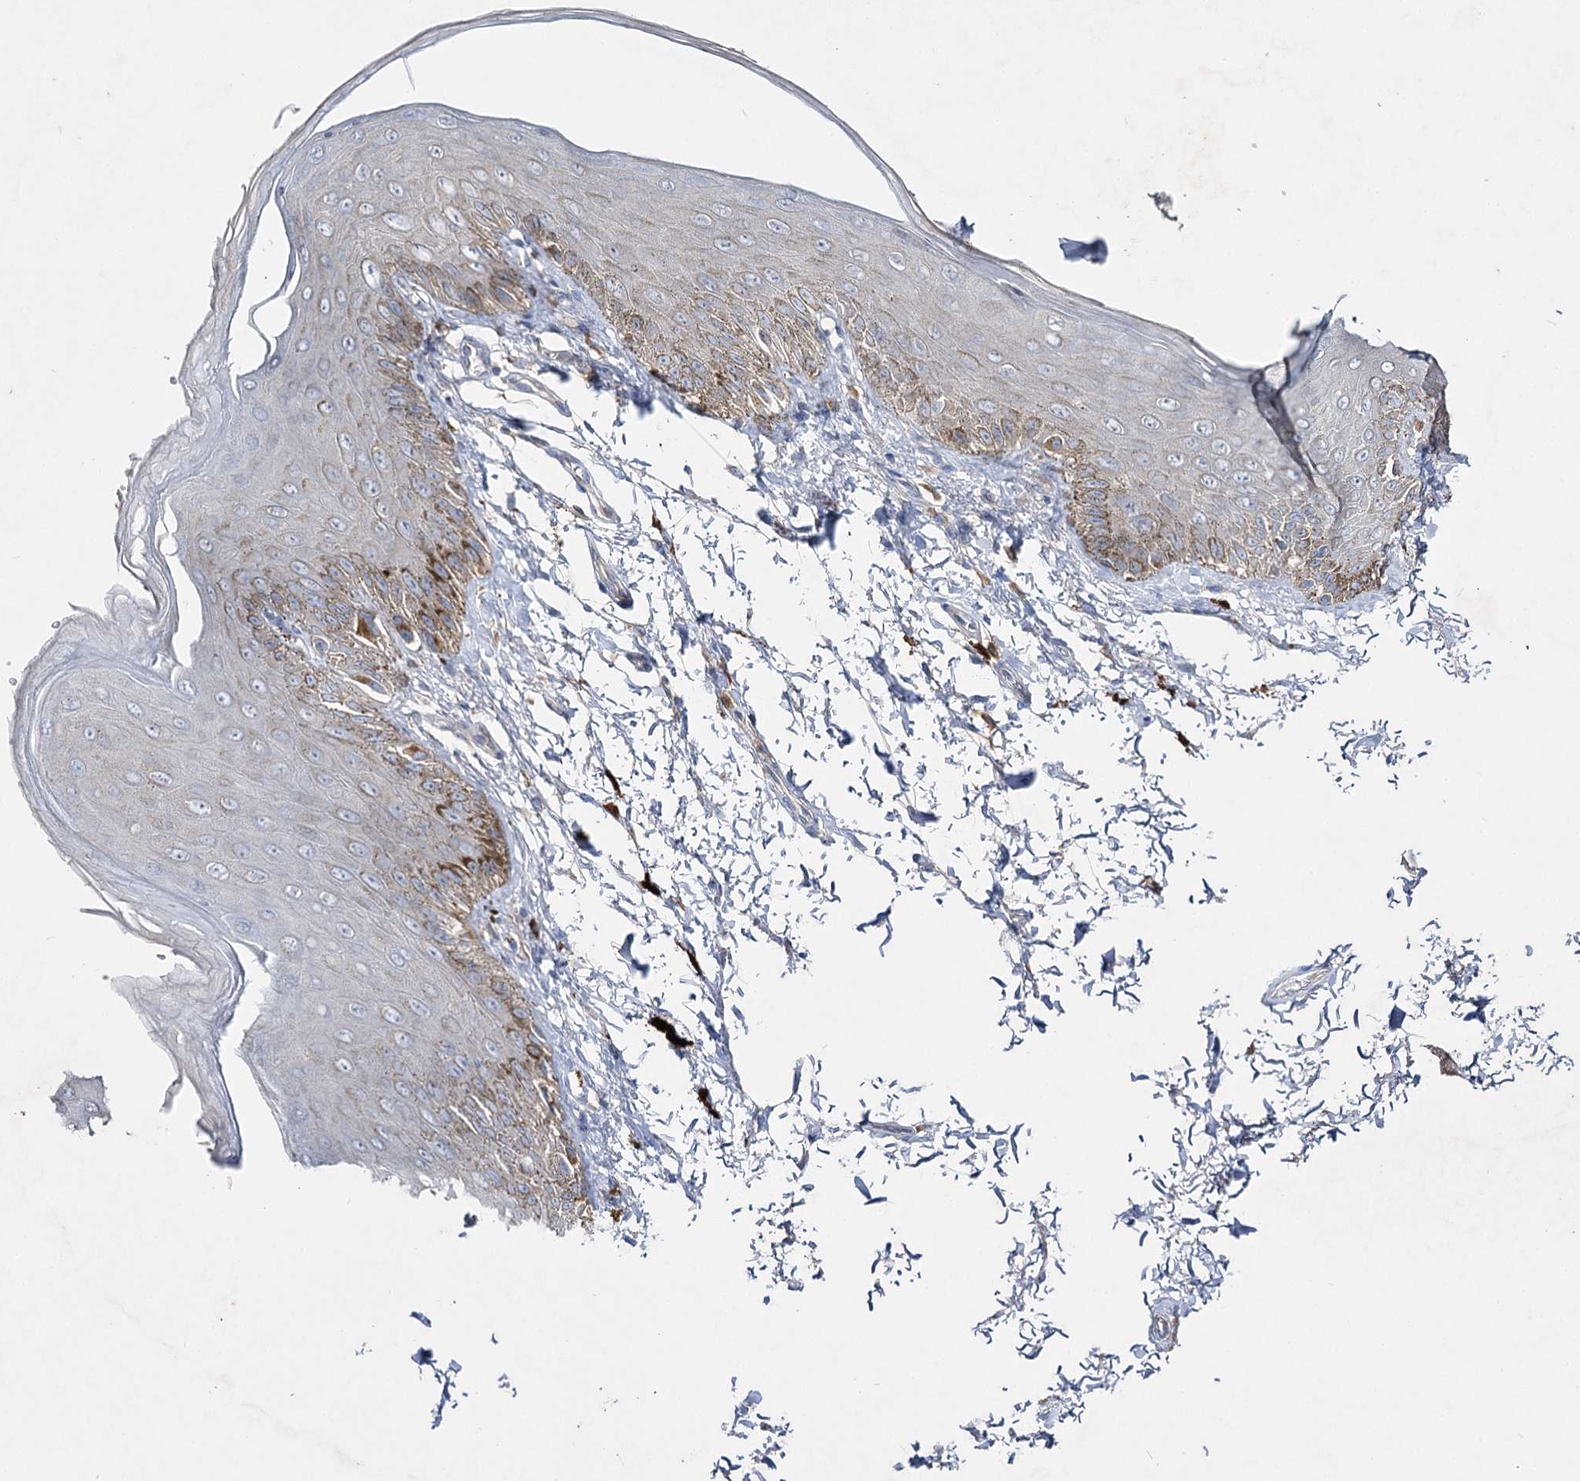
{"staining": {"intensity": "moderate", "quantity": "<25%", "location": "cytoplasmic/membranous"}, "tissue": "skin", "cell_type": "Epidermal cells", "image_type": "normal", "snomed": [{"axis": "morphology", "description": "Normal tissue, NOS"}, {"axis": "topography", "description": "Anal"}], "caption": "The immunohistochemical stain highlights moderate cytoplasmic/membranous expression in epidermal cells of normal skin.", "gene": "IL1RAP", "patient": {"sex": "male", "age": 44}}